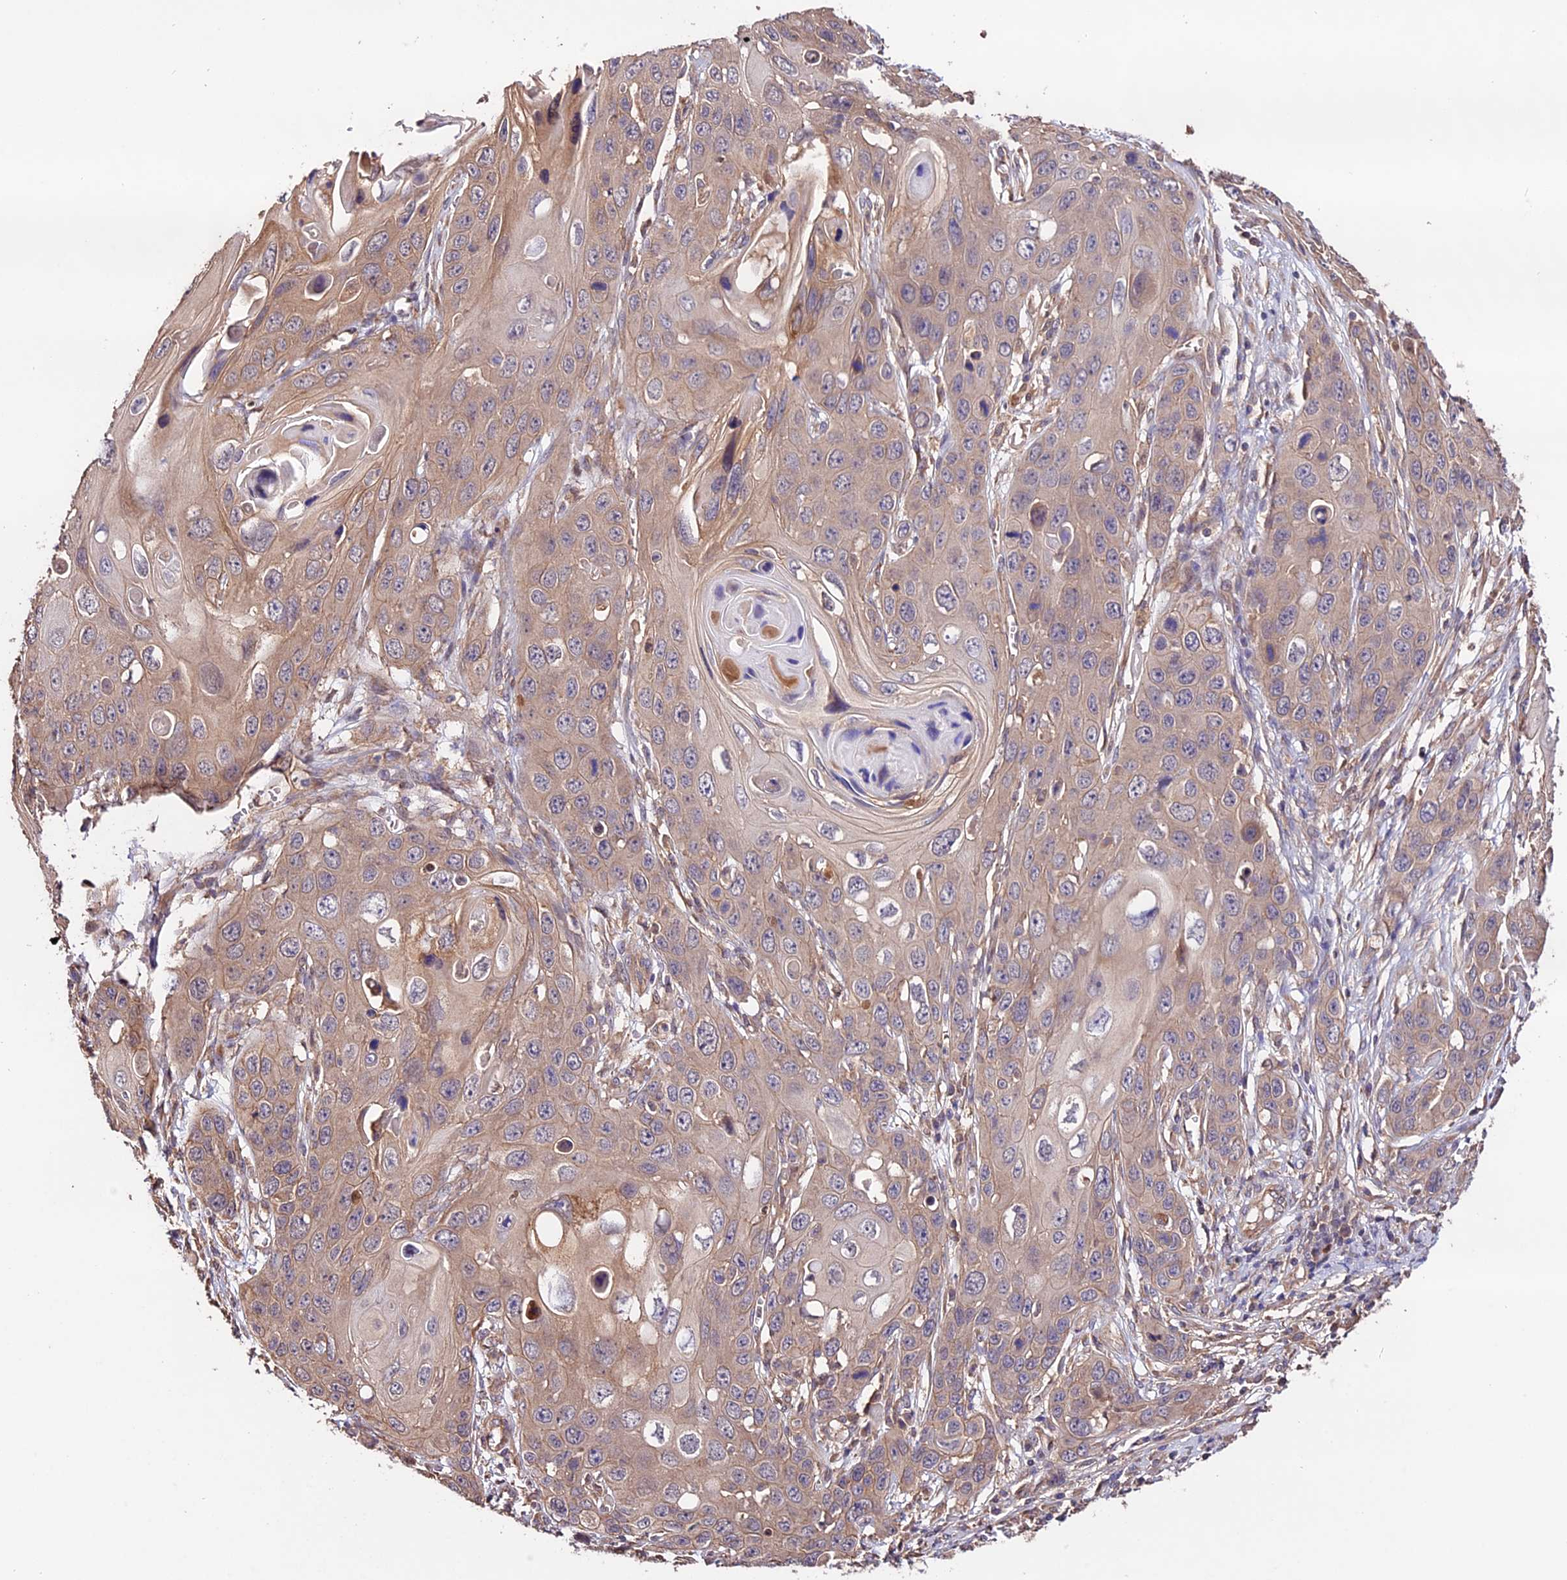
{"staining": {"intensity": "weak", "quantity": "25%-75%", "location": "cytoplasmic/membranous"}, "tissue": "skin cancer", "cell_type": "Tumor cells", "image_type": "cancer", "snomed": [{"axis": "morphology", "description": "Squamous cell carcinoma, NOS"}, {"axis": "topography", "description": "Skin"}], "caption": "Protein staining demonstrates weak cytoplasmic/membranous expression in about 25%-75% of tumor cells in skin cancer (squamous cell carcinoma).", "gene": "CES3", "patient": {"sex": "male", "age": 55}}